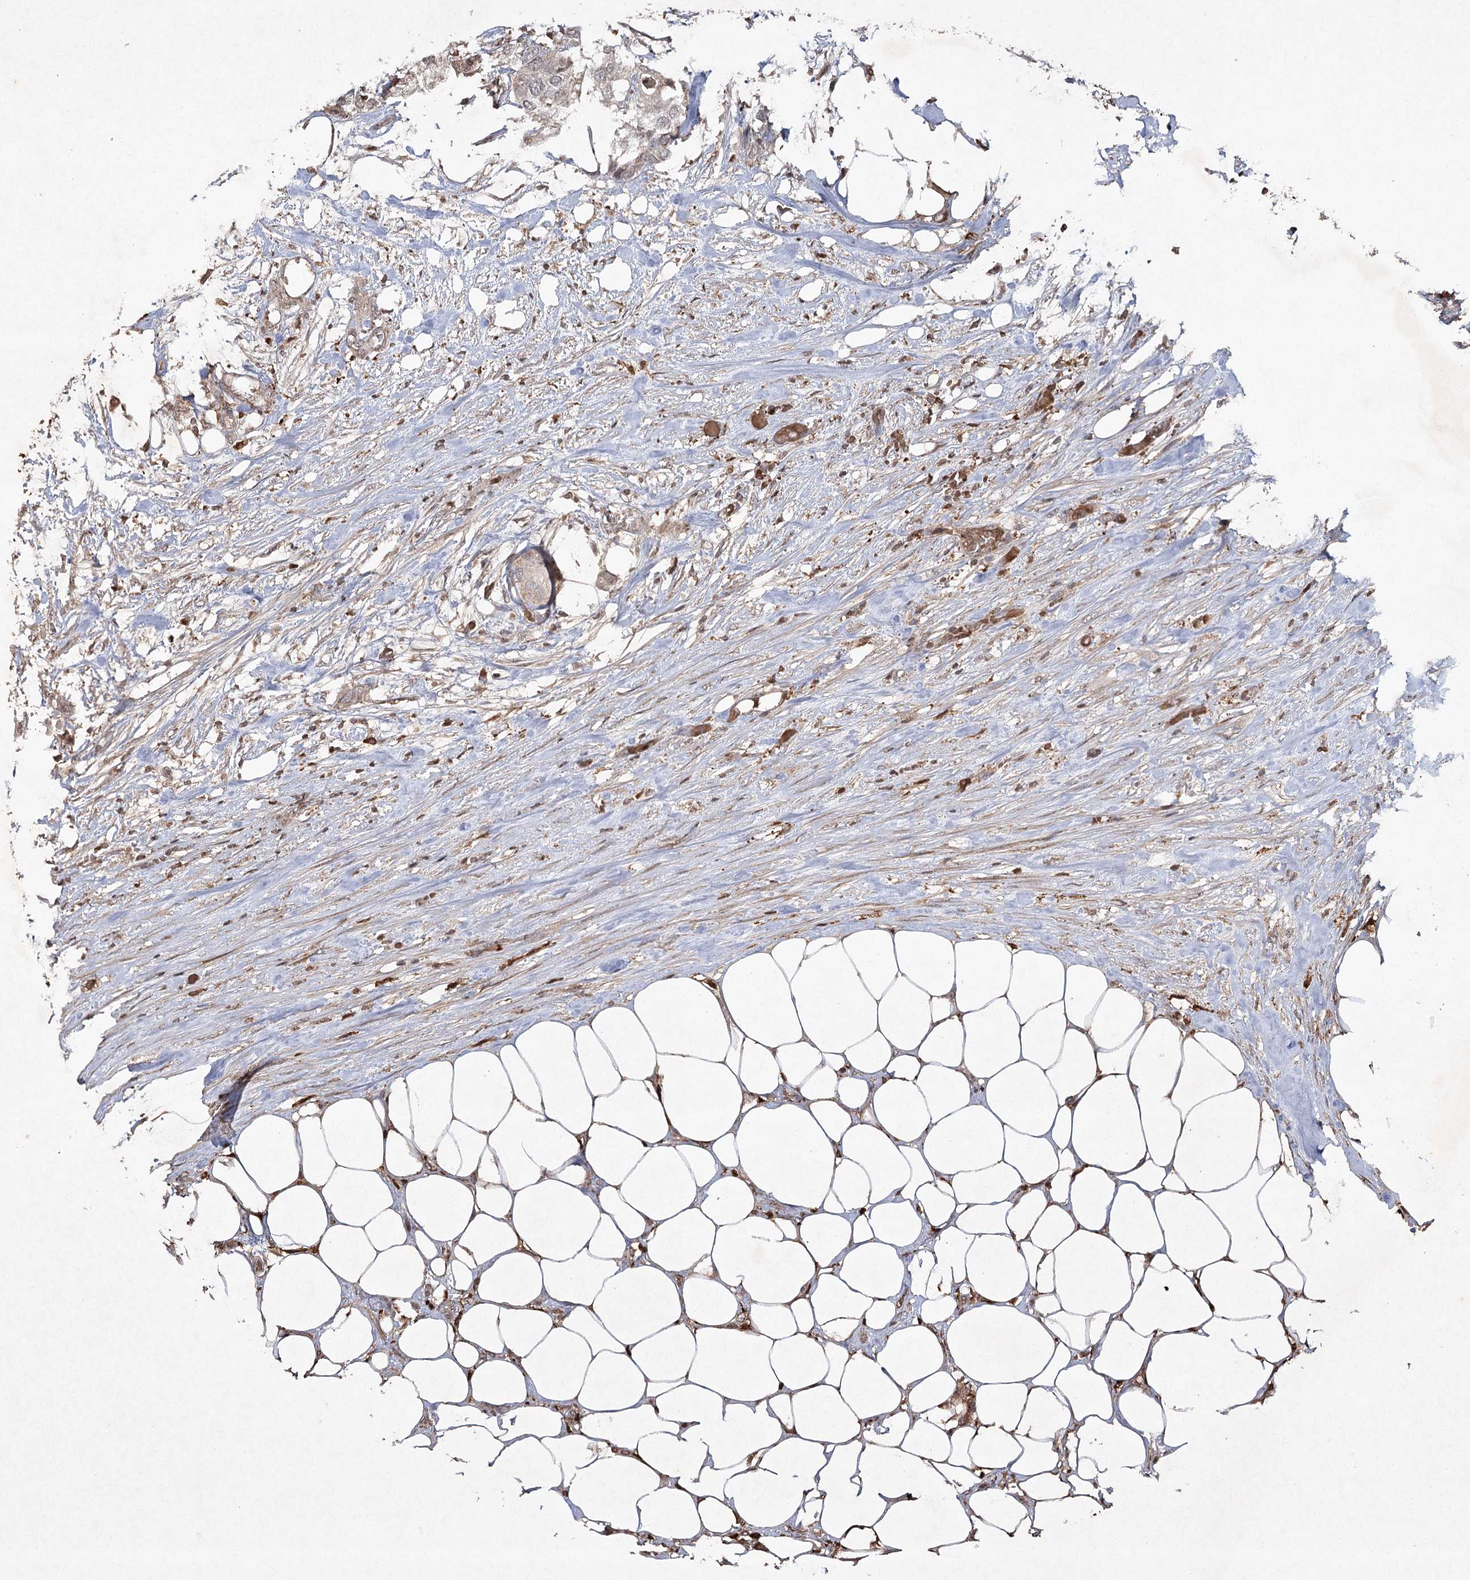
{"staining": {"intensity": "moderate", "quantity": "25%-75%", "location": "cytoplasmic/membranous"}, "tissue": "urothelial cancer", "cell_type": "Tumor cells", "image_type": "cancer", "snomed": [{"axis": "morphology", "description": "Urothelial carcinoma, High grade"}, {"axis": "topography", "description": "Urinary bladder"}], "caption": "A brown stain shows moderate cytoplasmic/membranous expression of a protein in human urothelial cancer tumor cells.", "gene": "CYP2B6", "patient": {"sex": "male", "age": 64}}